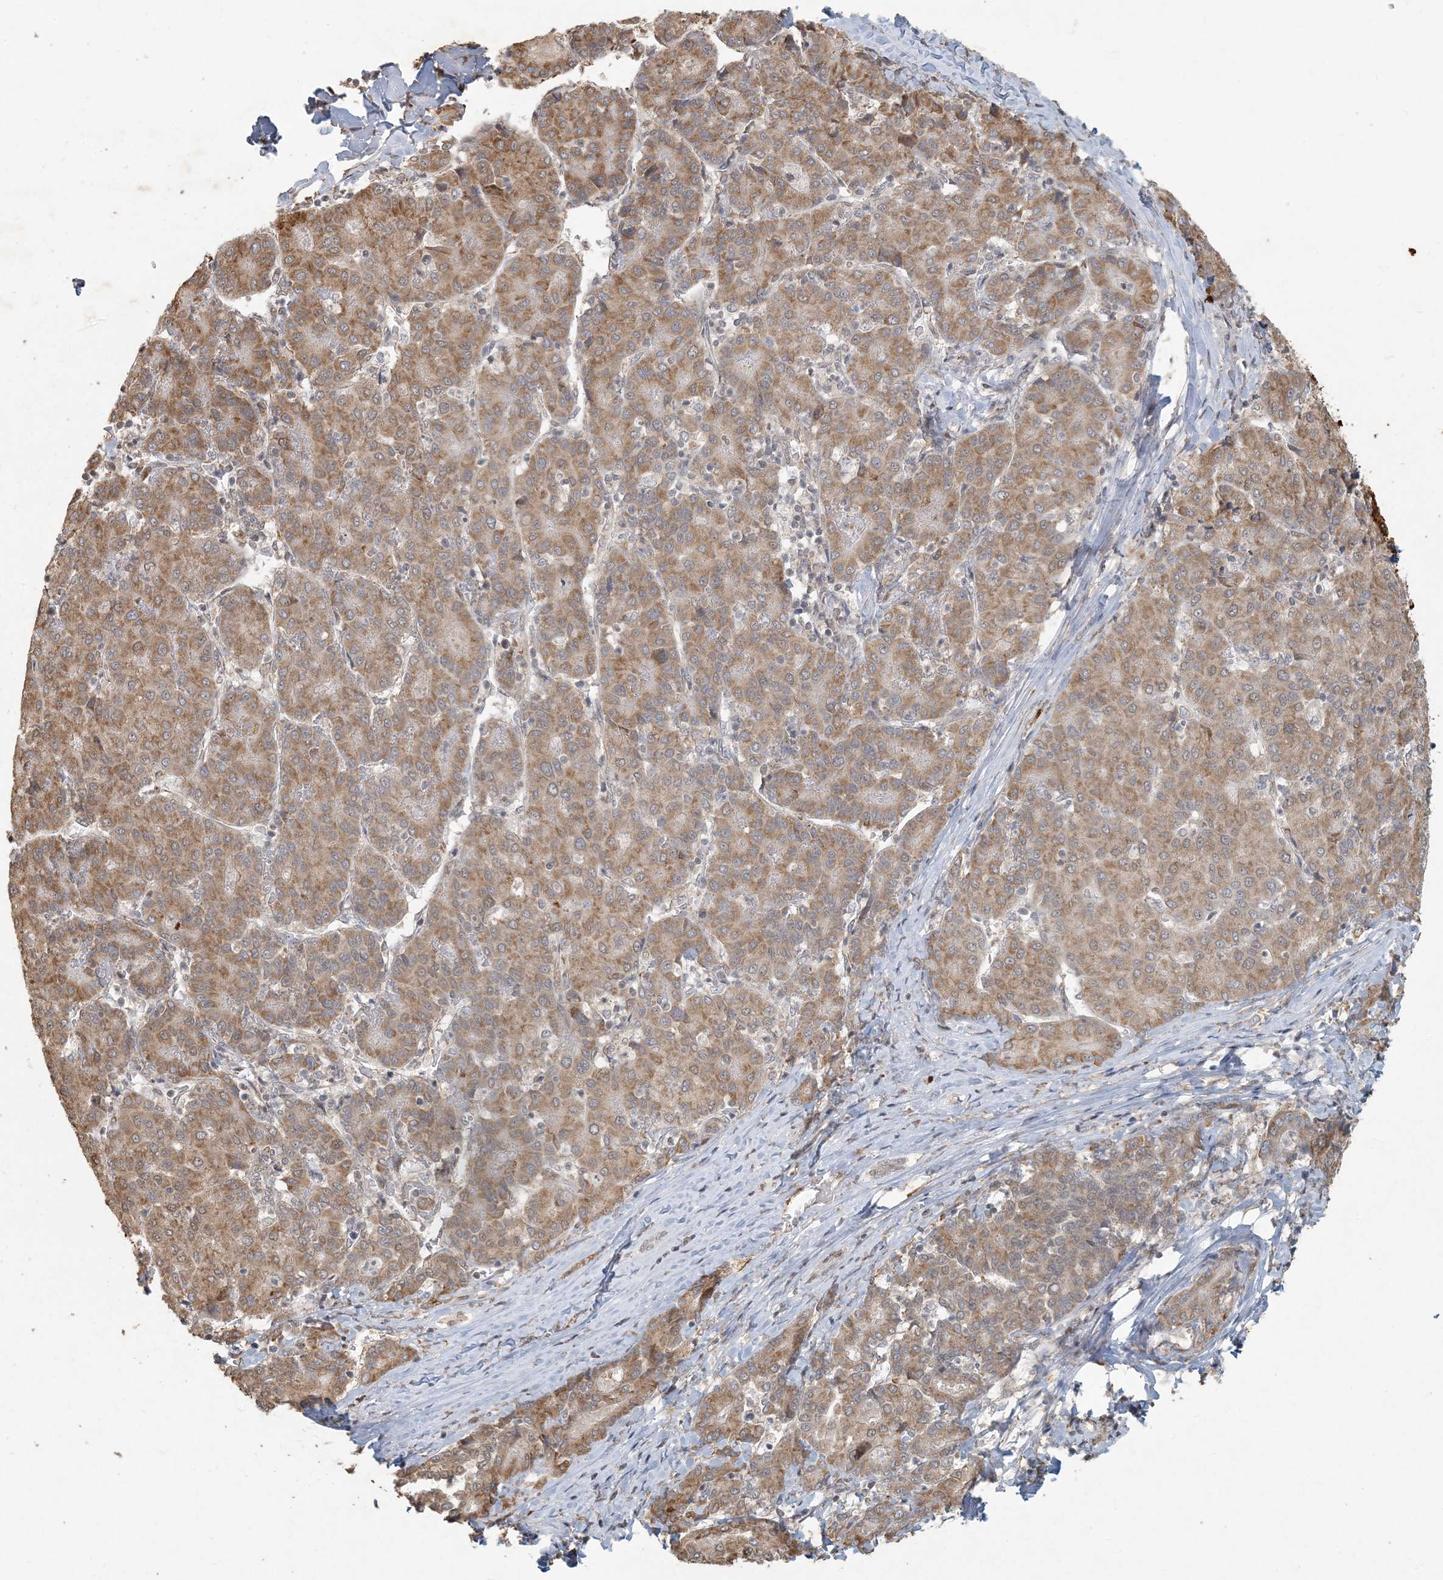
{"staining": {"intensity": "moderate", "quantity": ">75%", "location": "cytoplasmic/membranous,nuclear"}, "tissue": "liver cancer", "cell_type": "Tumor cells", "image_type": "cancer", "snomed": [{"axis": "morphology", "description": "Carcinoma, Hepatocellular, NOS"}, {"axis": "topography", "description": "Liver"}], "caption": "Protein analysis of liver cancer (hepatocellular carcinoma) tissue exhibits moderate cytoplasmic/membranous and nuclear positivity in about >75% of tumor cells.", "gene": "AK9", "patient": {"sex": "male", "age": 65}}